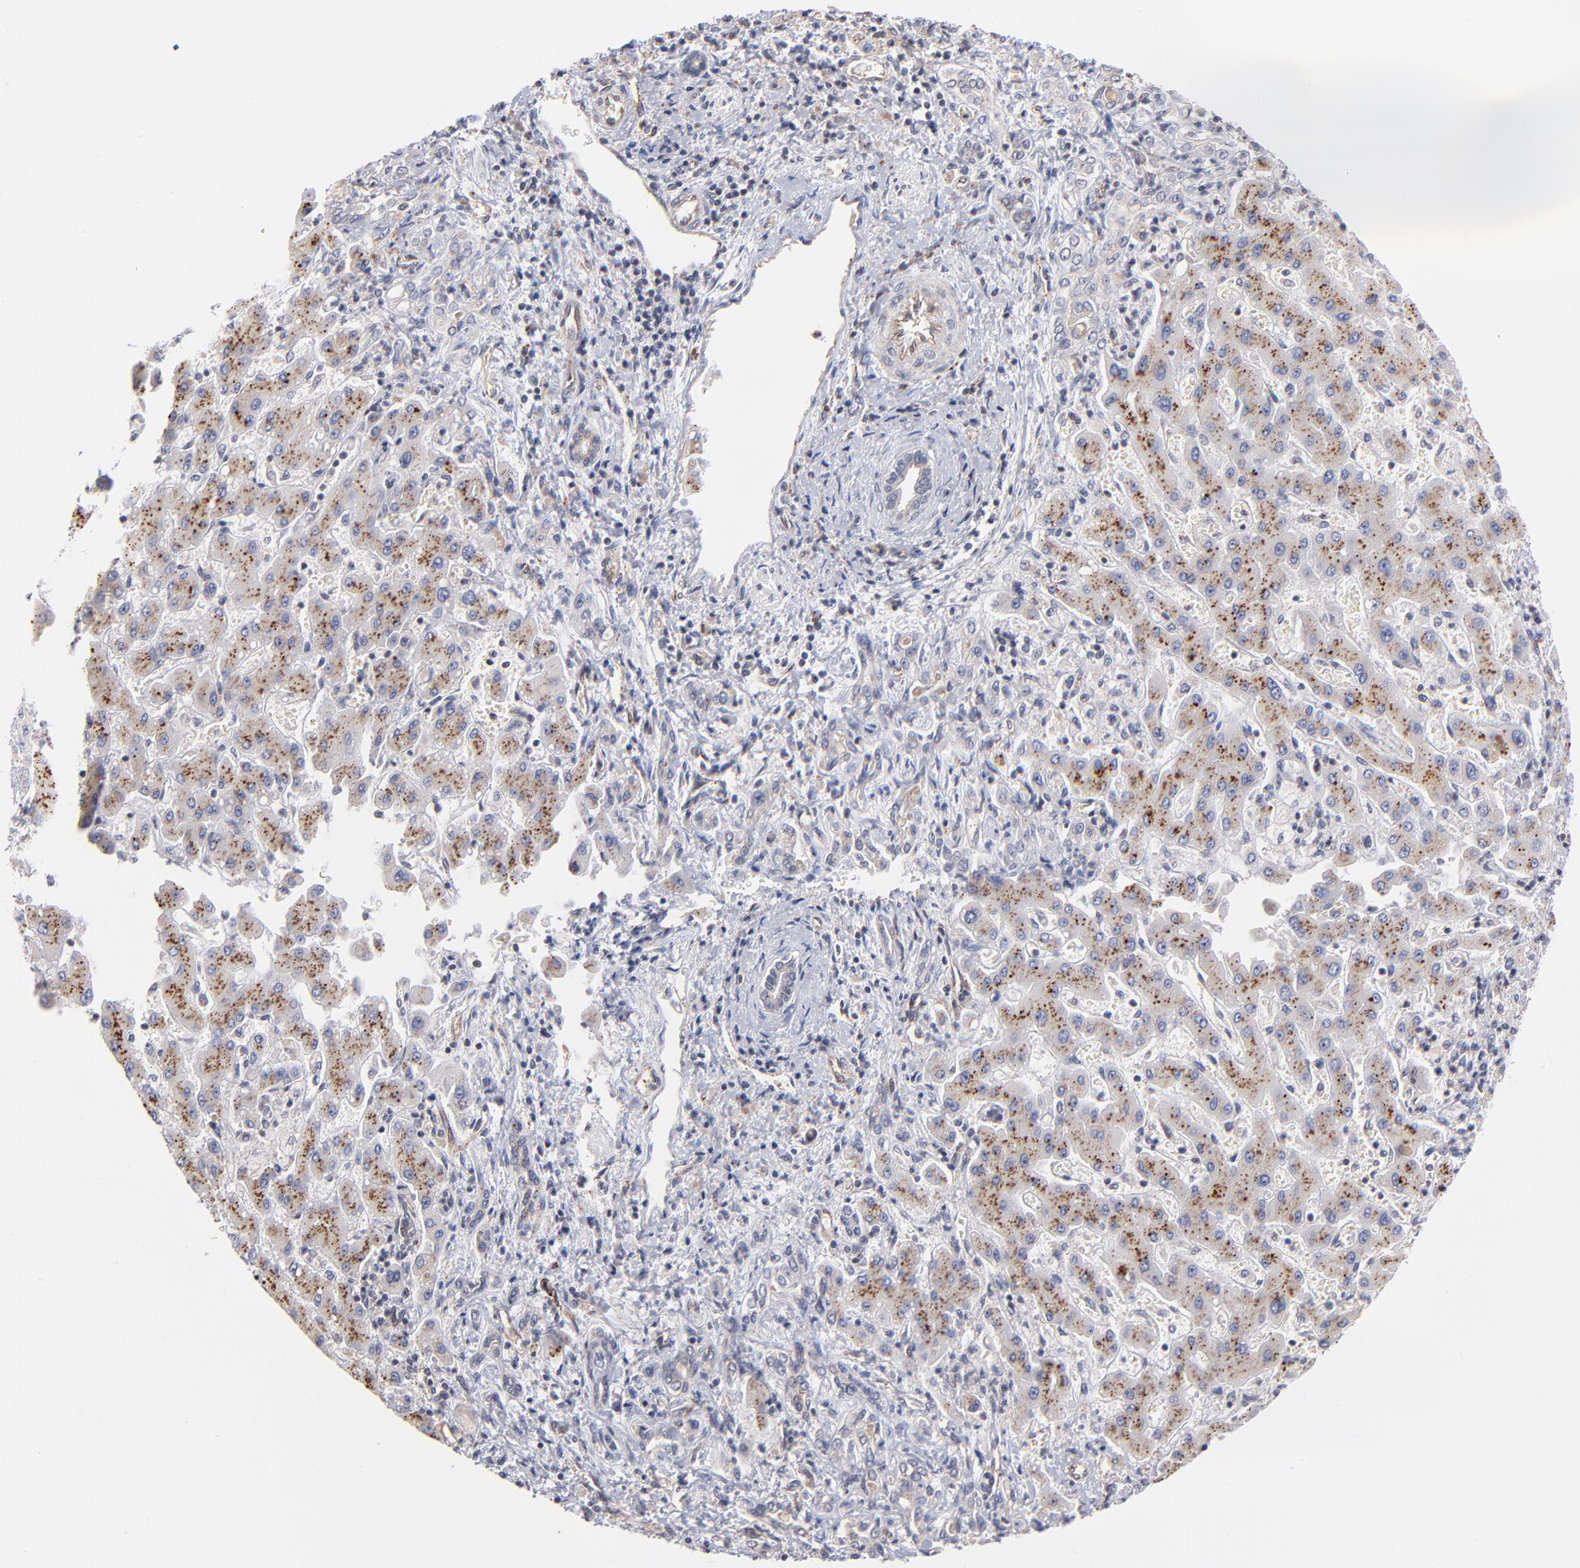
{"staining": {"intensity": "negative", "quantity": "none", "location": "none"}, "tissue": "liver cancer", "cell_type": "Tumor cells", "image_type": "cancer", "snomed": [{"axis": "morphology", "description": "Cholangiocarcinoma"}, {"axis": "topography", "description": "Liver"}], "caption": "IHC of human liver cancer (cholangiocarcinoma) exhibits no expression in tumor cells.", "gene": "GABPA", "patient": {"sex": "male", "age": 50}}